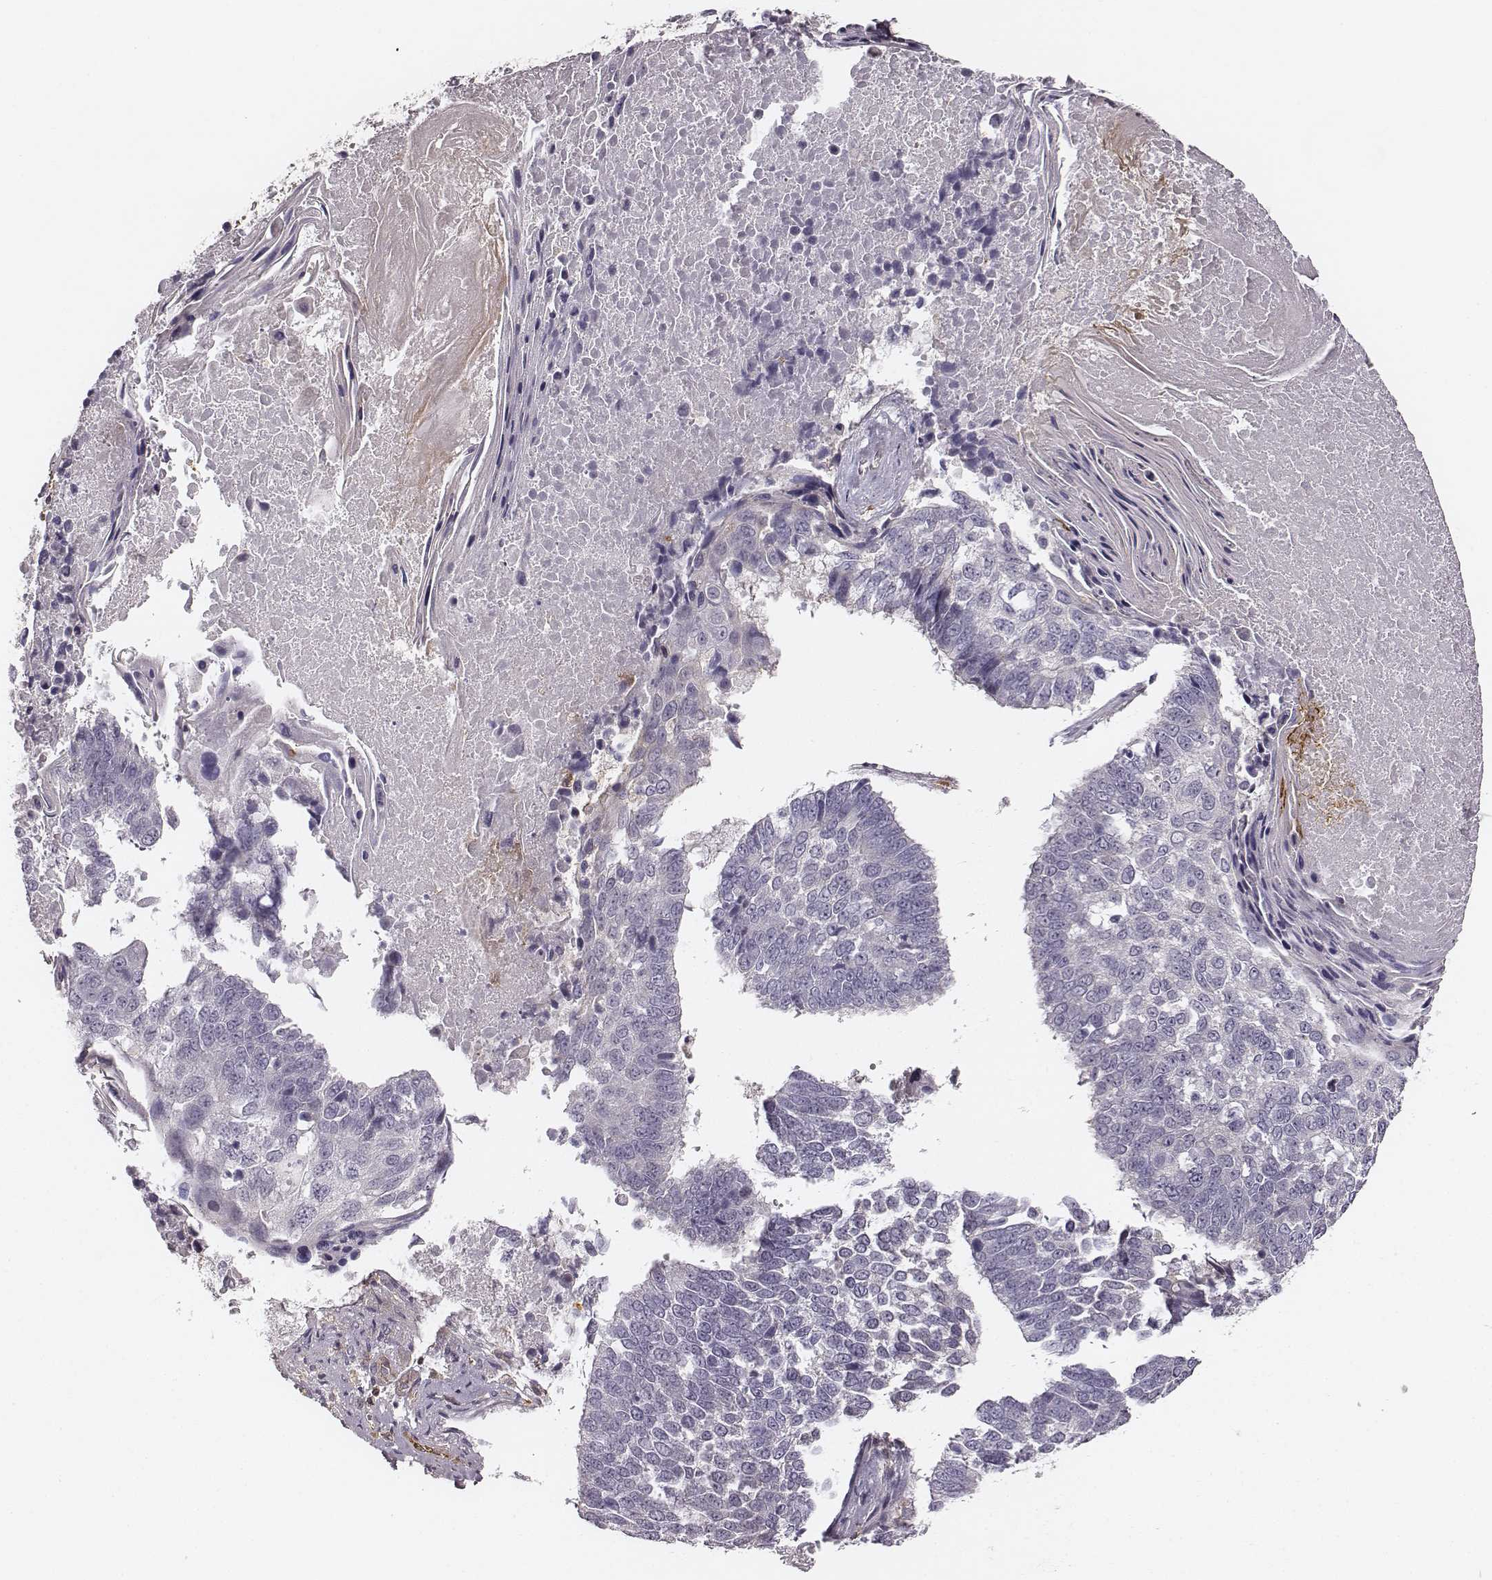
{"staining": {"intensity": "negative", "quantity": "none", "location": "none"}, "tissue": "lung cancer", "cell_type": "Tumor cells", "image_type": "cancer", "snomed": [{"axis": "morphology", "description": "Squamous cell carcinoma, NOS"}, {"axis": "topography", "description": "Lung"}], "caption": "The histopathology image reveals no staining of tumor cells in lung cancer. (DAB (3,3'-diaminobenzidine) IHC with hematoxylin counter stain).", "gene": "ZYX", "patient": {"sex": "male", "age": 73}}